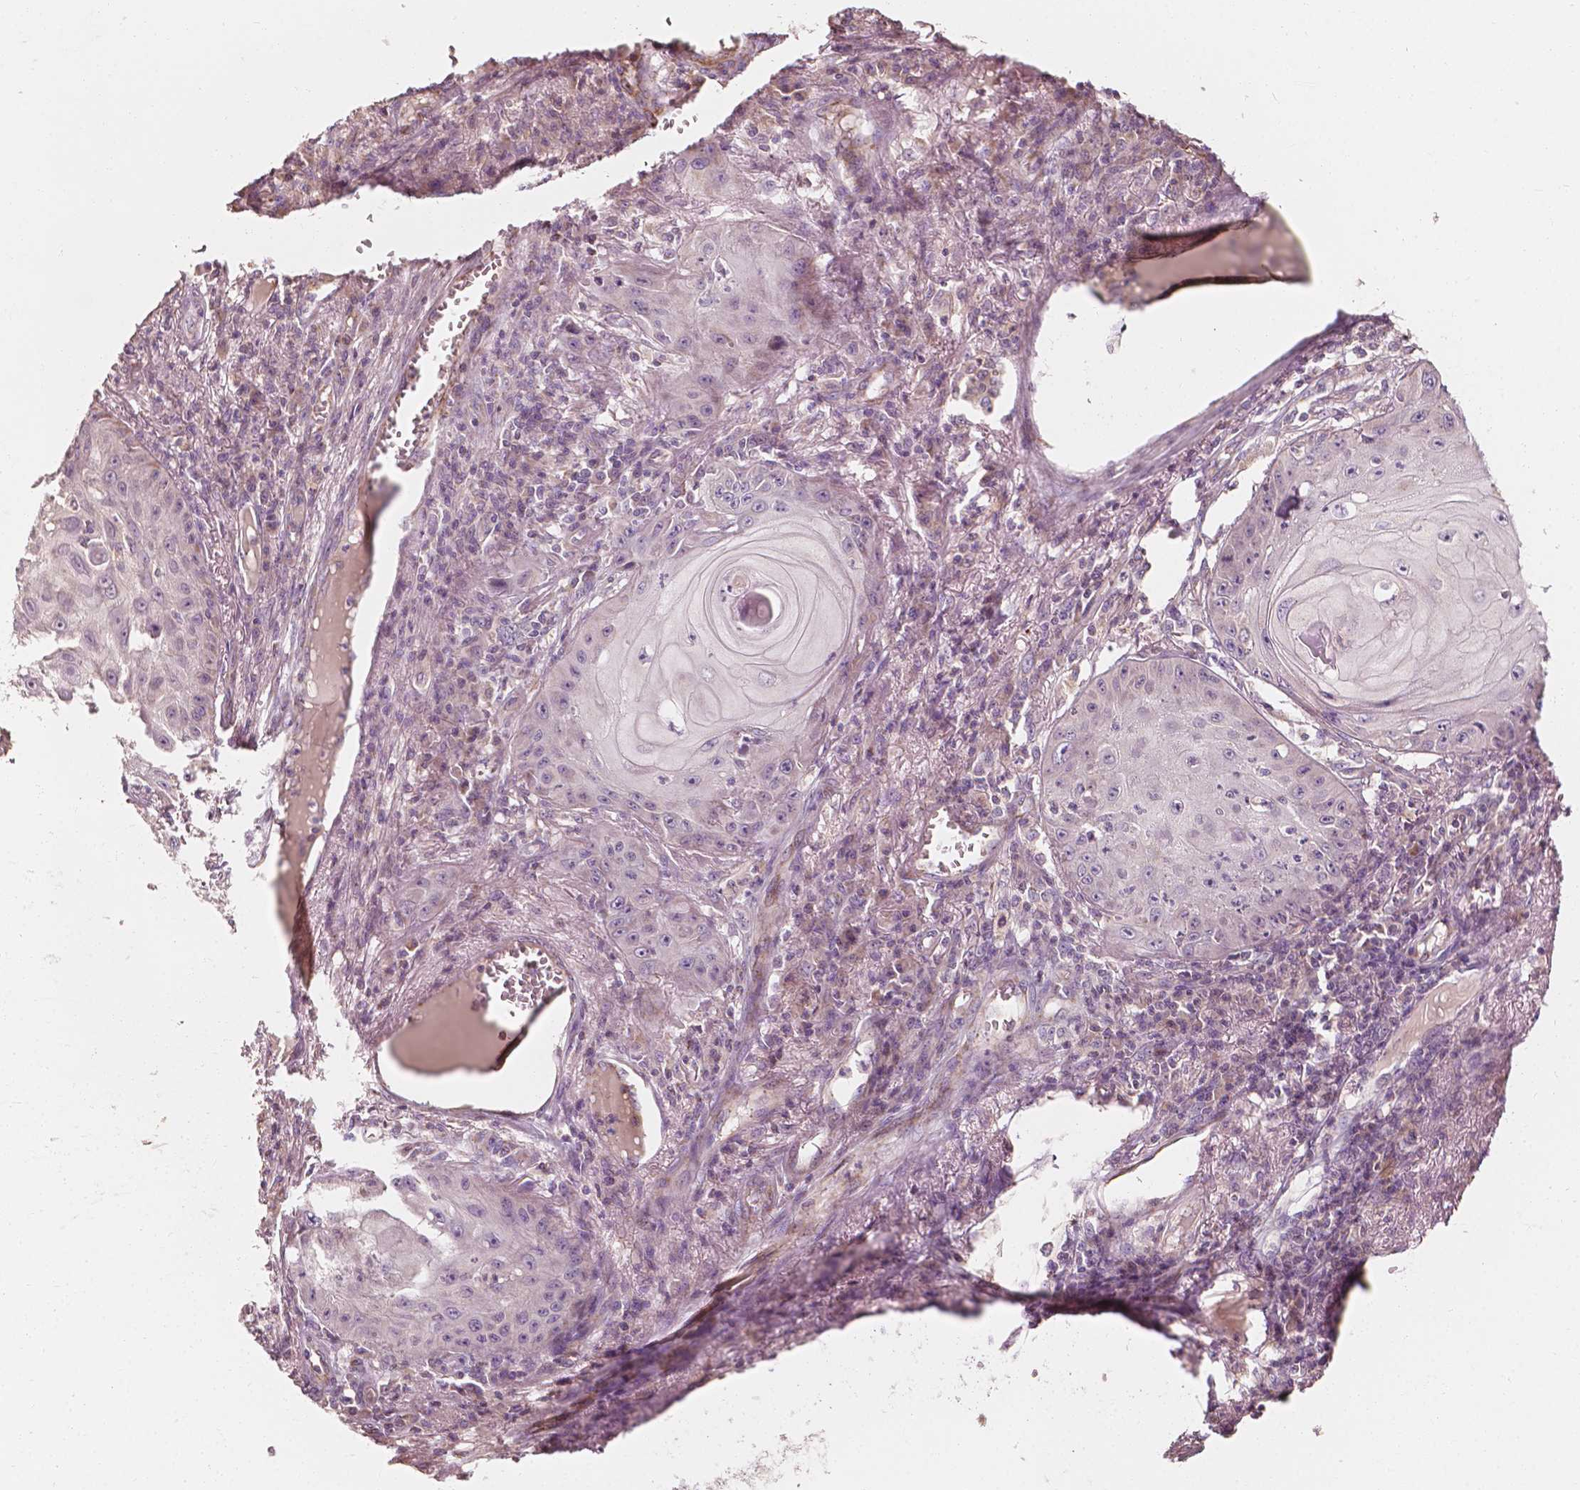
{"staining": {"intensity": "negative", "quantity": "none", "location": "none"}, "tissue": "skin cancer", "cell_type": "Tumor cells", "image_type": "cancer", "snomed": [{"axis": "morphology", "description": "Squamous cell carcinoma, NOS"}, {"axis": "topography", "description": "Skin"}], "caption": "Immunohistochemistry photomicrograph of human skin cancer stained for a protein (brown), which reveals no expression in tumor cells.", "gene": "SHPK", "patient": {"sex": "male", "age": 70}}